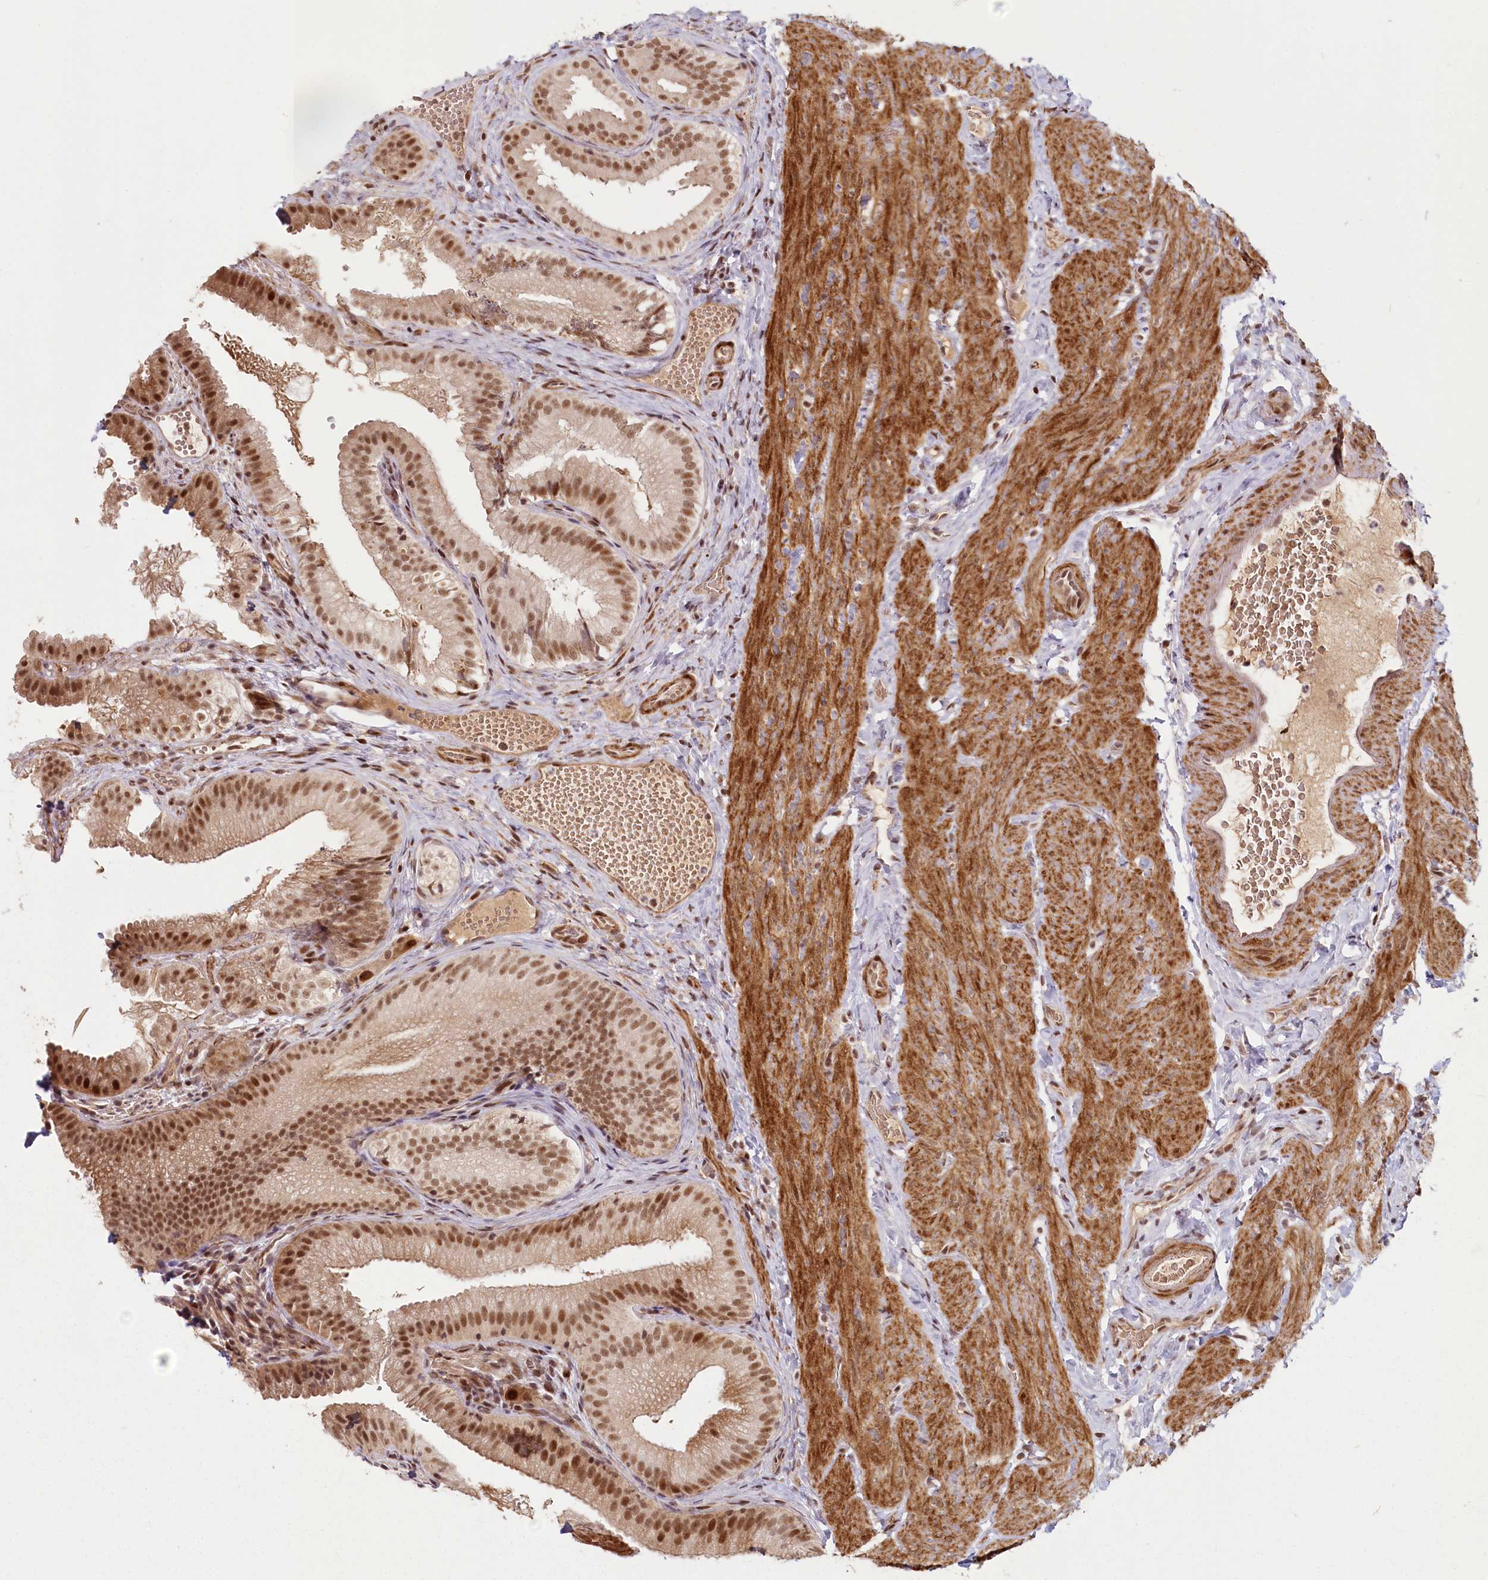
{"staining": {"intensity": "moderate", "quantity": ">75%", "location": "cytoplasmic/membranous,nuclear"}, "tissue": "gallbladder", "cell_type": "Glandular cells", "image_type": "normal", "snomed": [{"axis": "morphology", "description": "Normal tissue, NOS"}, {"axis": "topography", "description": "Gallbladder"}], "caption": "Immunohistochemical staining of unremarkable gallbladder displays moderate cytoplasmic/membranous,nuclear protein expression in approximately >75% of glandular cells. (Stains: DAB (3,3'-diaminobenzidine) in brown, nuclei in blue, Microscopy: brightfield microscopy at high magnification).", "gene": "FAM204A", "patient": {"sex": "female", "age": 30}}